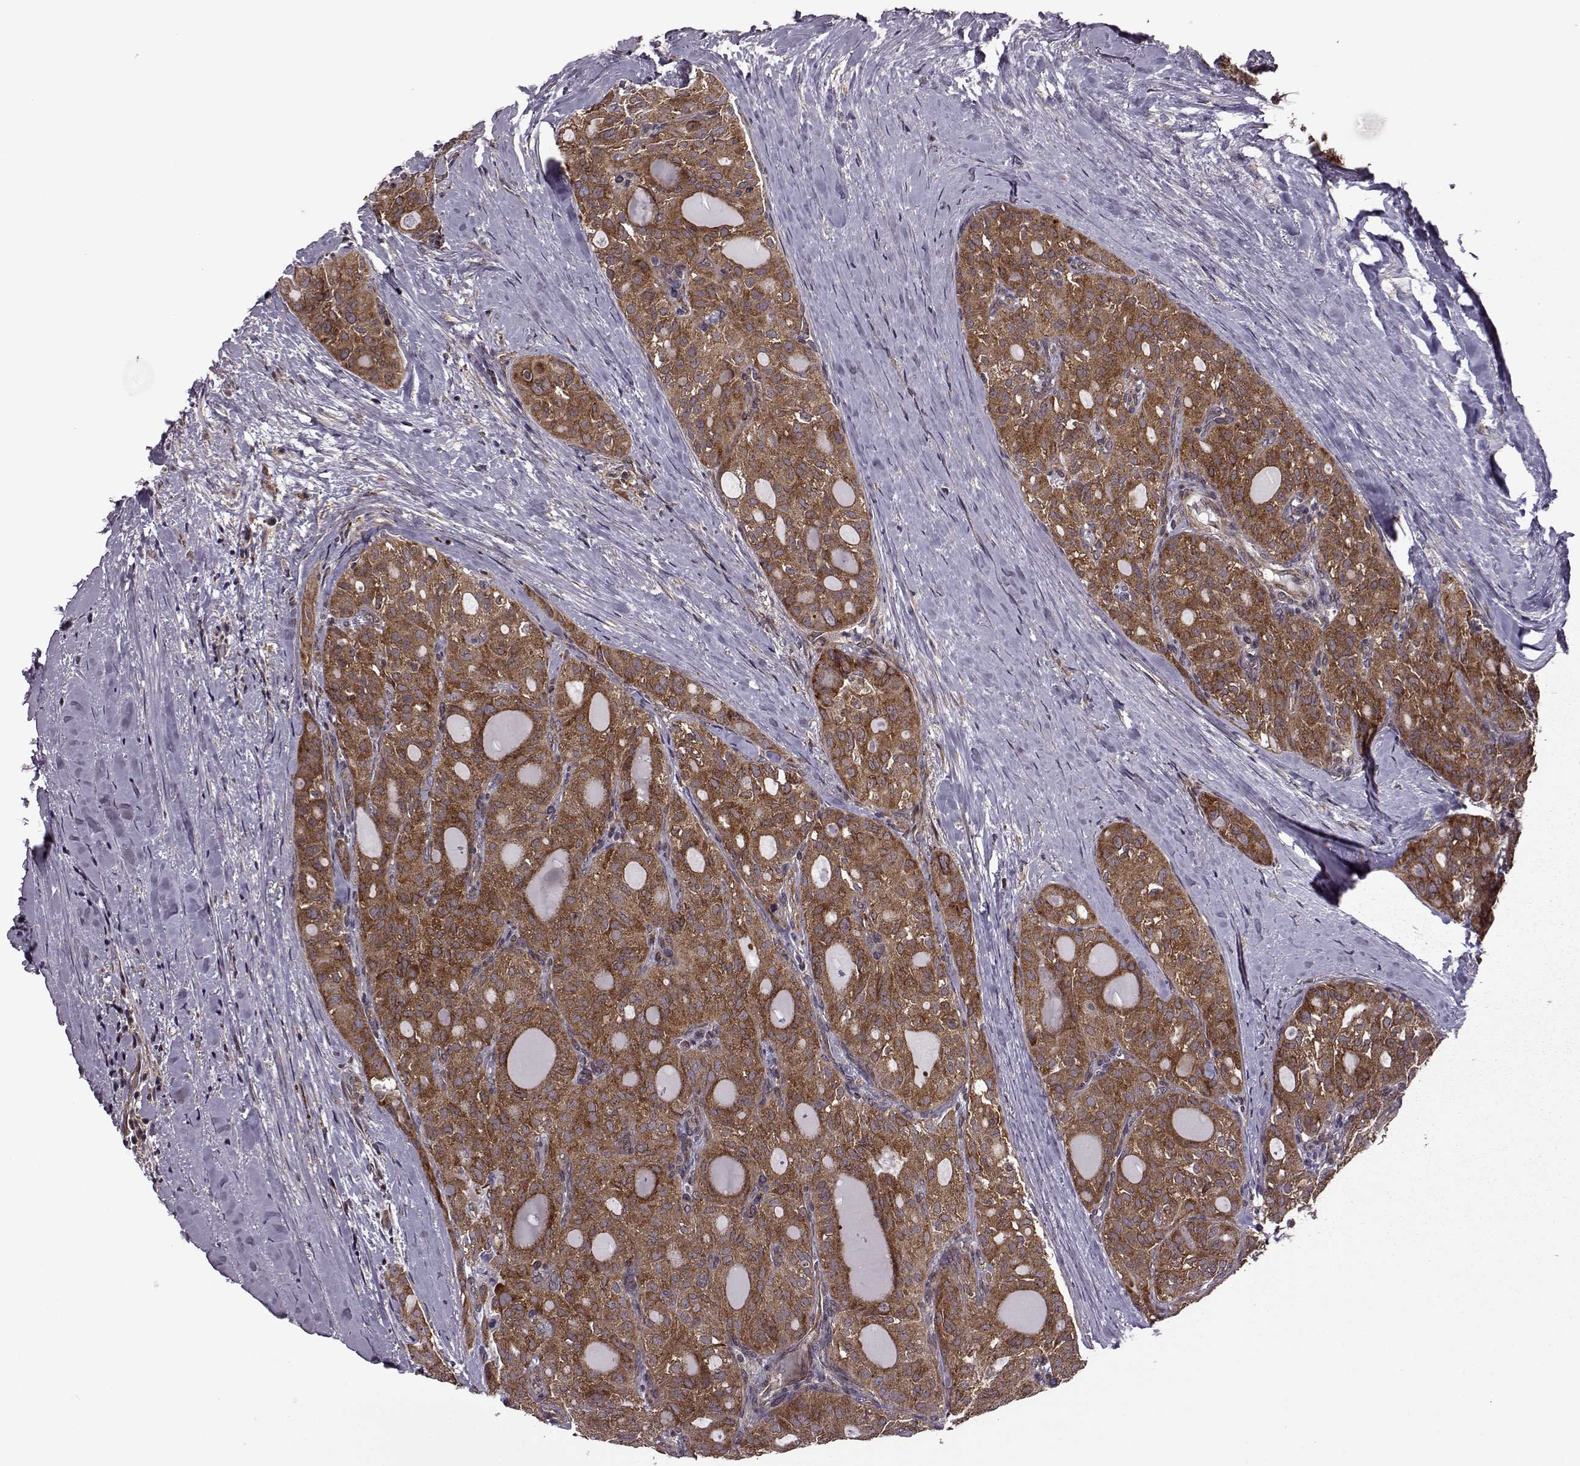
{"staining": {"intensity": "strong", "quantity": ">75%", "location": "cytoplasmic/membranous"}, "tissue": "thyroid cancer", "cell_type": "Tumor cells", "image_type": "cancer", "snomed": [{"axis": "morphology", "description": "Follicular adenoma carcinoma, NOS"}, {"axis": "topography", "description": "Thyroid gland"}], "caption": "IHC staining of thyroid cancer (follicular adenoma carcinoma), which displays high levels of strong cytoplasmic/membranous expression in about >75% of tumor cells indicating strong cytoplasmic/membranous protein staining. The staining was performed using DAB (brown) for protein detection and nuclei were counterstained in hematoxylin (blue).", "gene": "URI1", "patient": {"sex": "male", "age": 75}}